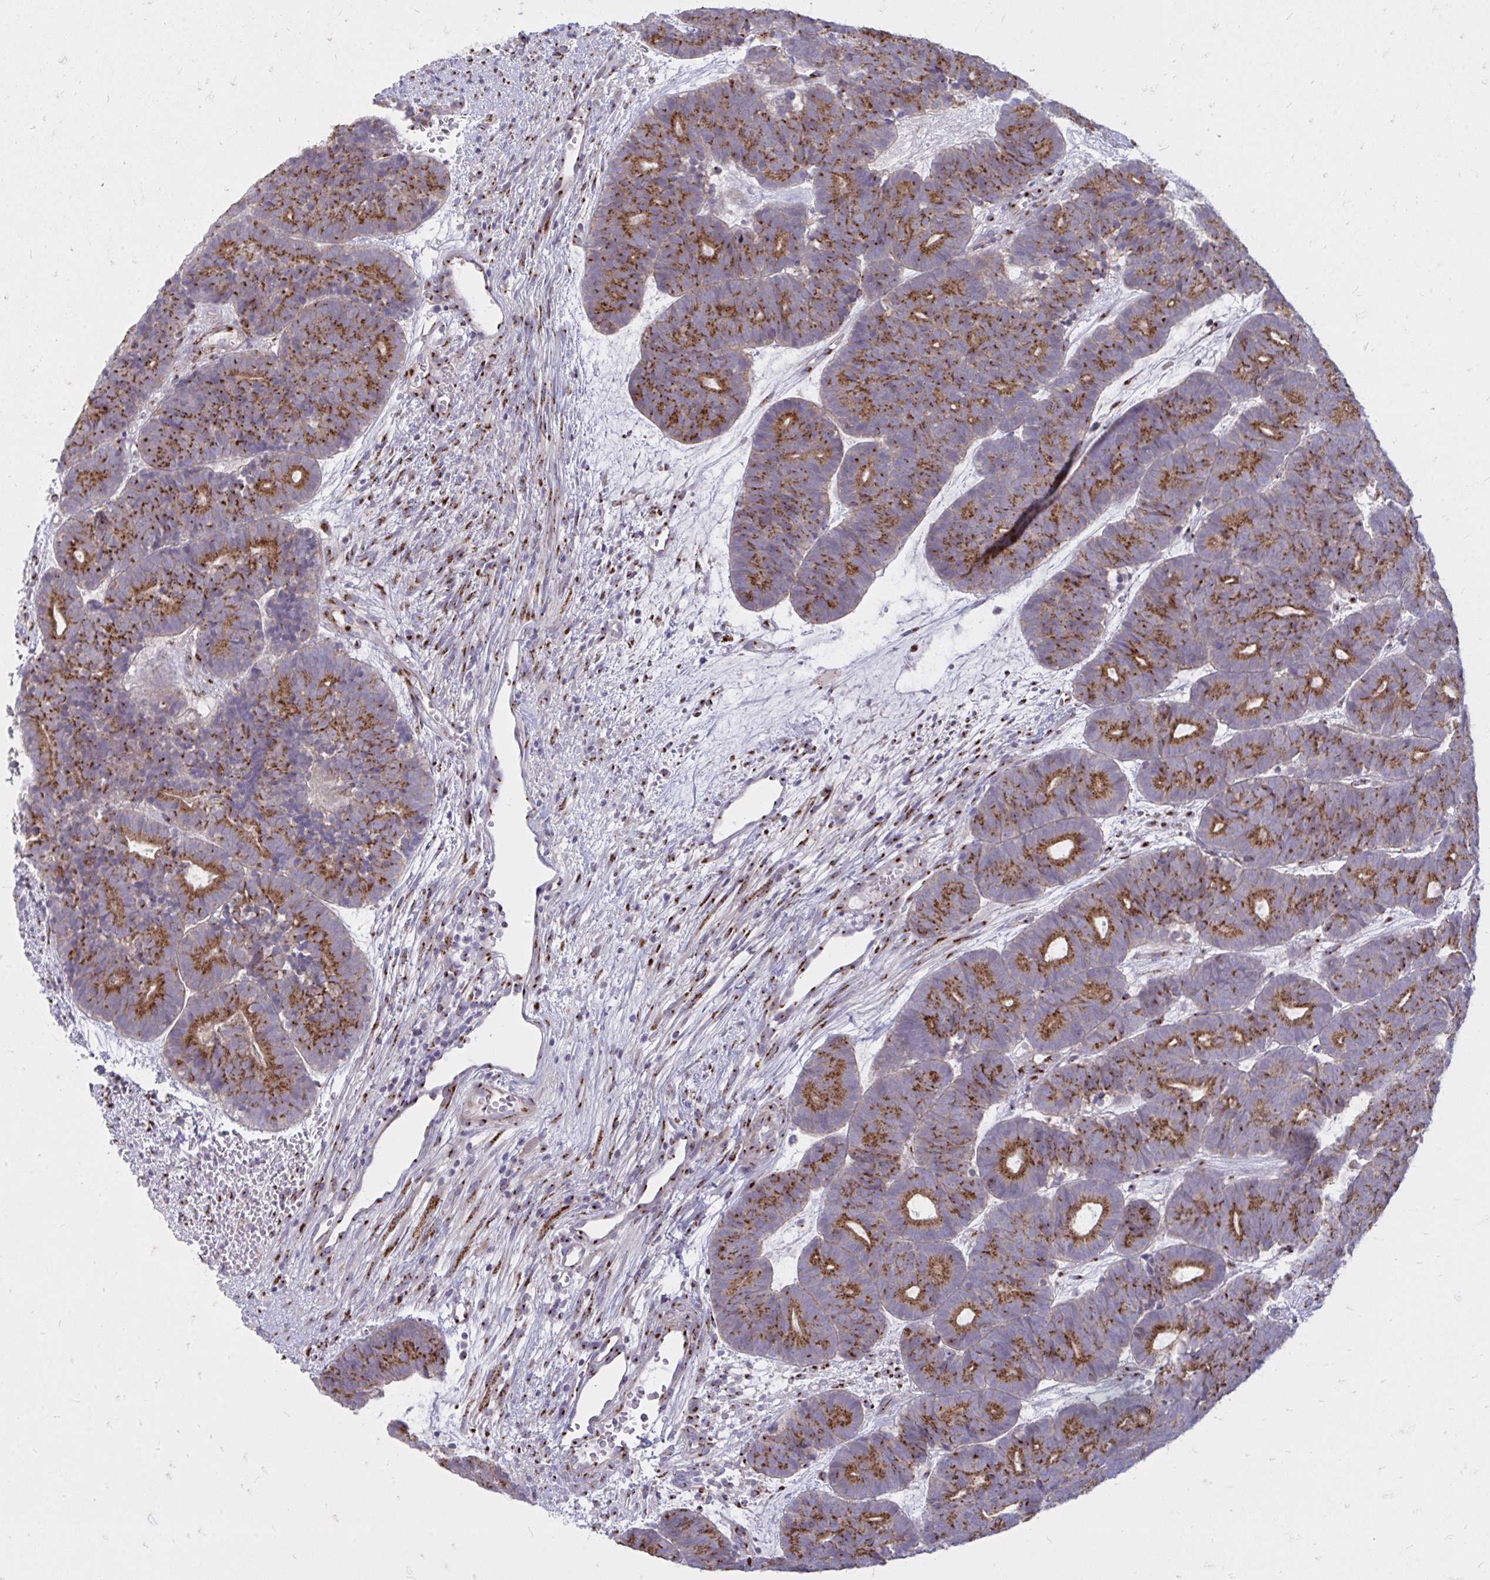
{"staining": {"intensity": "strong", "quantity": "25%-75%", "location": "cytoplasmic/membranous"}, "tissue": "head and neck cancer", "cell_type": "Tumor cells", "image_type": "cancer", "snomed": [{"axis": "morphology", "description": "Adenocarcinoma, NOS"}, {"axis": "topography", "description": "Head-Neck"}], "caption": "Protein staining displays strong cytoplasmic/membranous expression in about 25%-75% of tumor cells in adenocarcinoma (head and neck).", "gene": "RAB6B", "patient": {"sex": "female", "age": 81}}